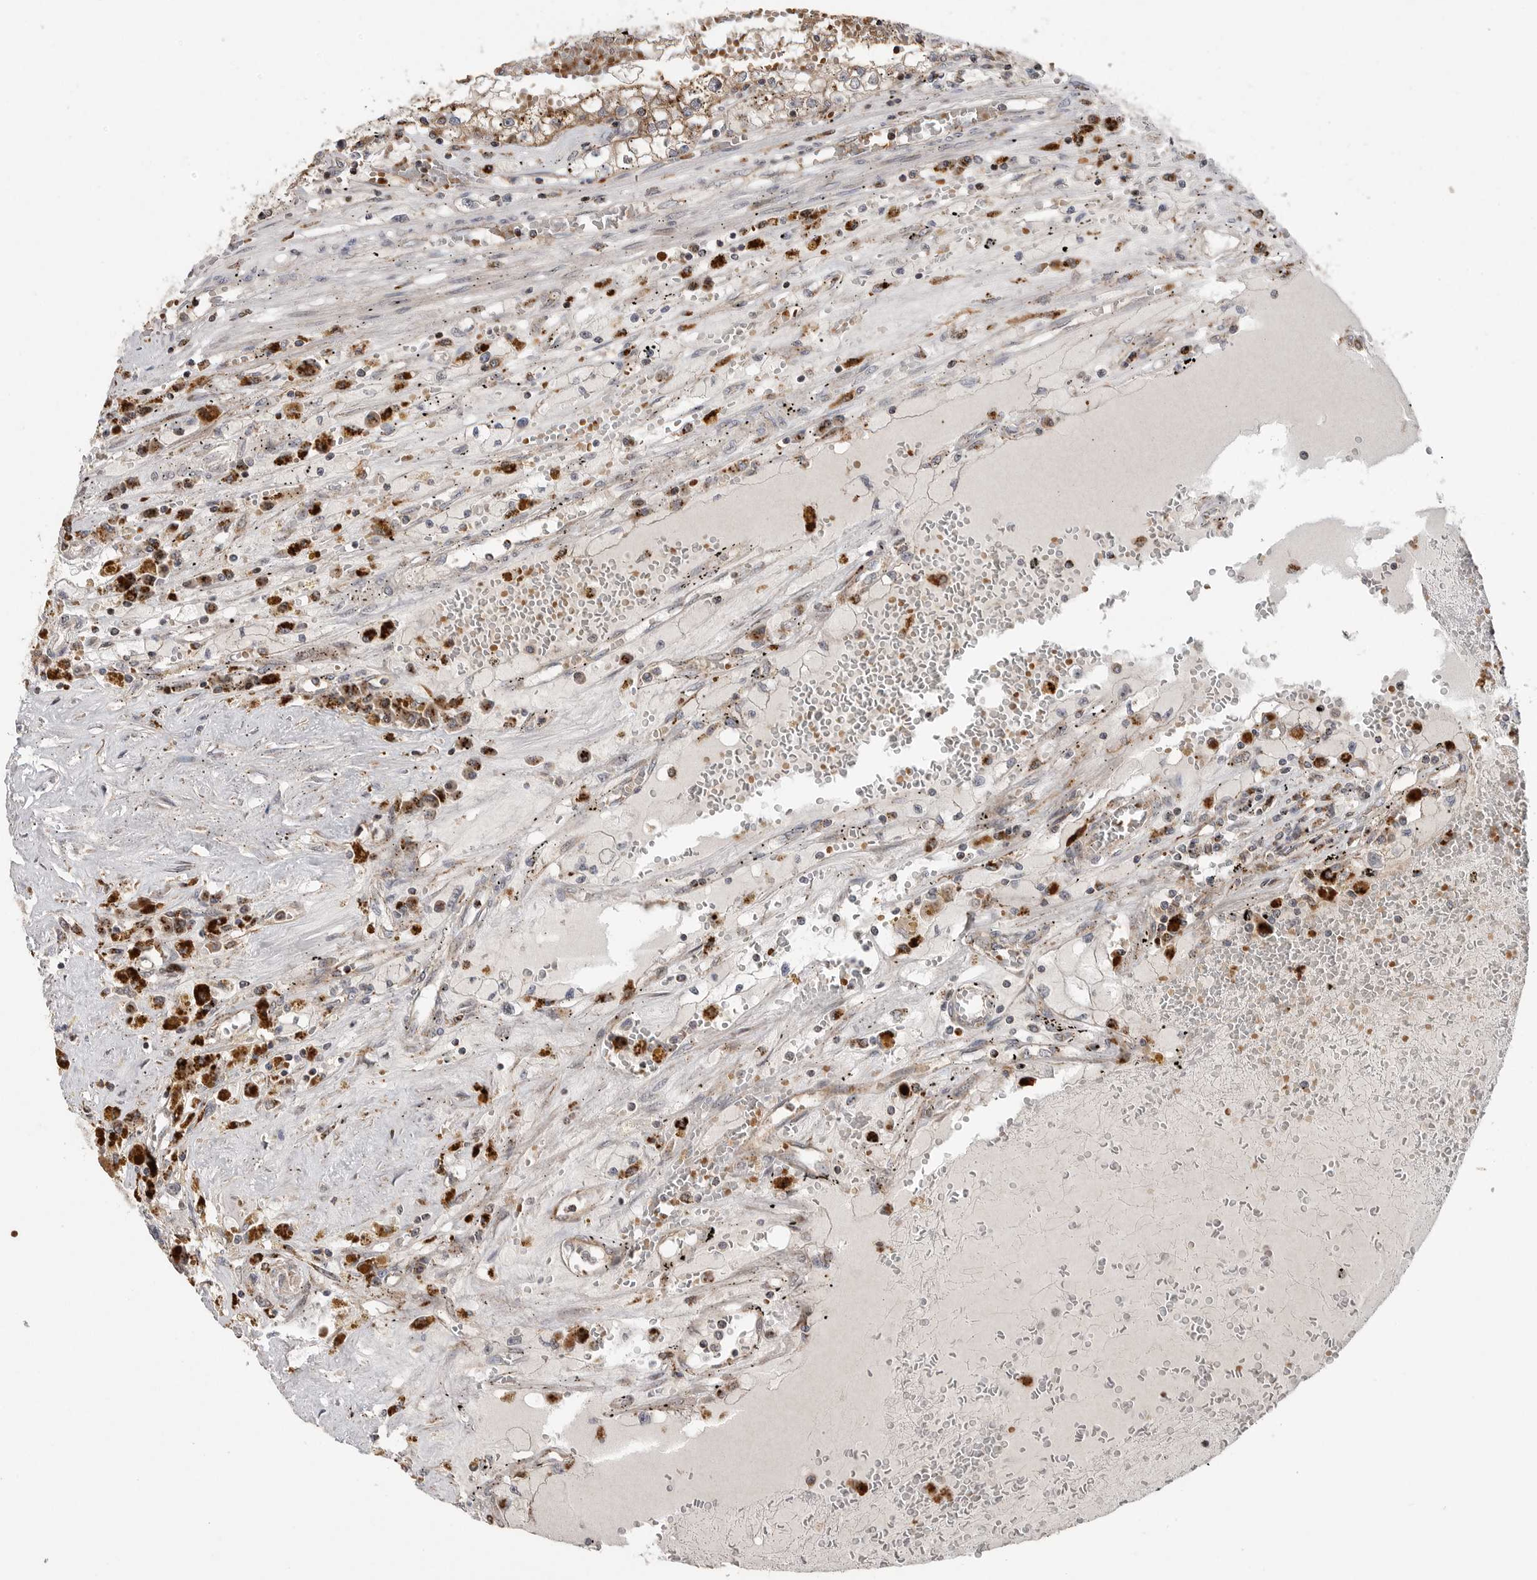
{"staining": {"intensity": "moderate", "quantity": ">75%", "location": "cytoplasmic/membranous"}, "tissue": "renal cancer", "cell_type": "Tumor cells", "image_type": "cancer", "snomed": [{"axis": "morphology", "description": "Adenocarcinoma, NOS"}, {"axis": "topography", "description": "Kidney"}], "caption": "This photomicrograph displays renal cancer (adenocarcinoma) stained with immunohistochemistry to label a protein in brown. The cytoplasmic/membranous of tumor cells show moderate positivity for the protein. Nuclei are counter-stained blue.", "gene": "GALNS", "patient": {"sex": "male", "age": 56}}